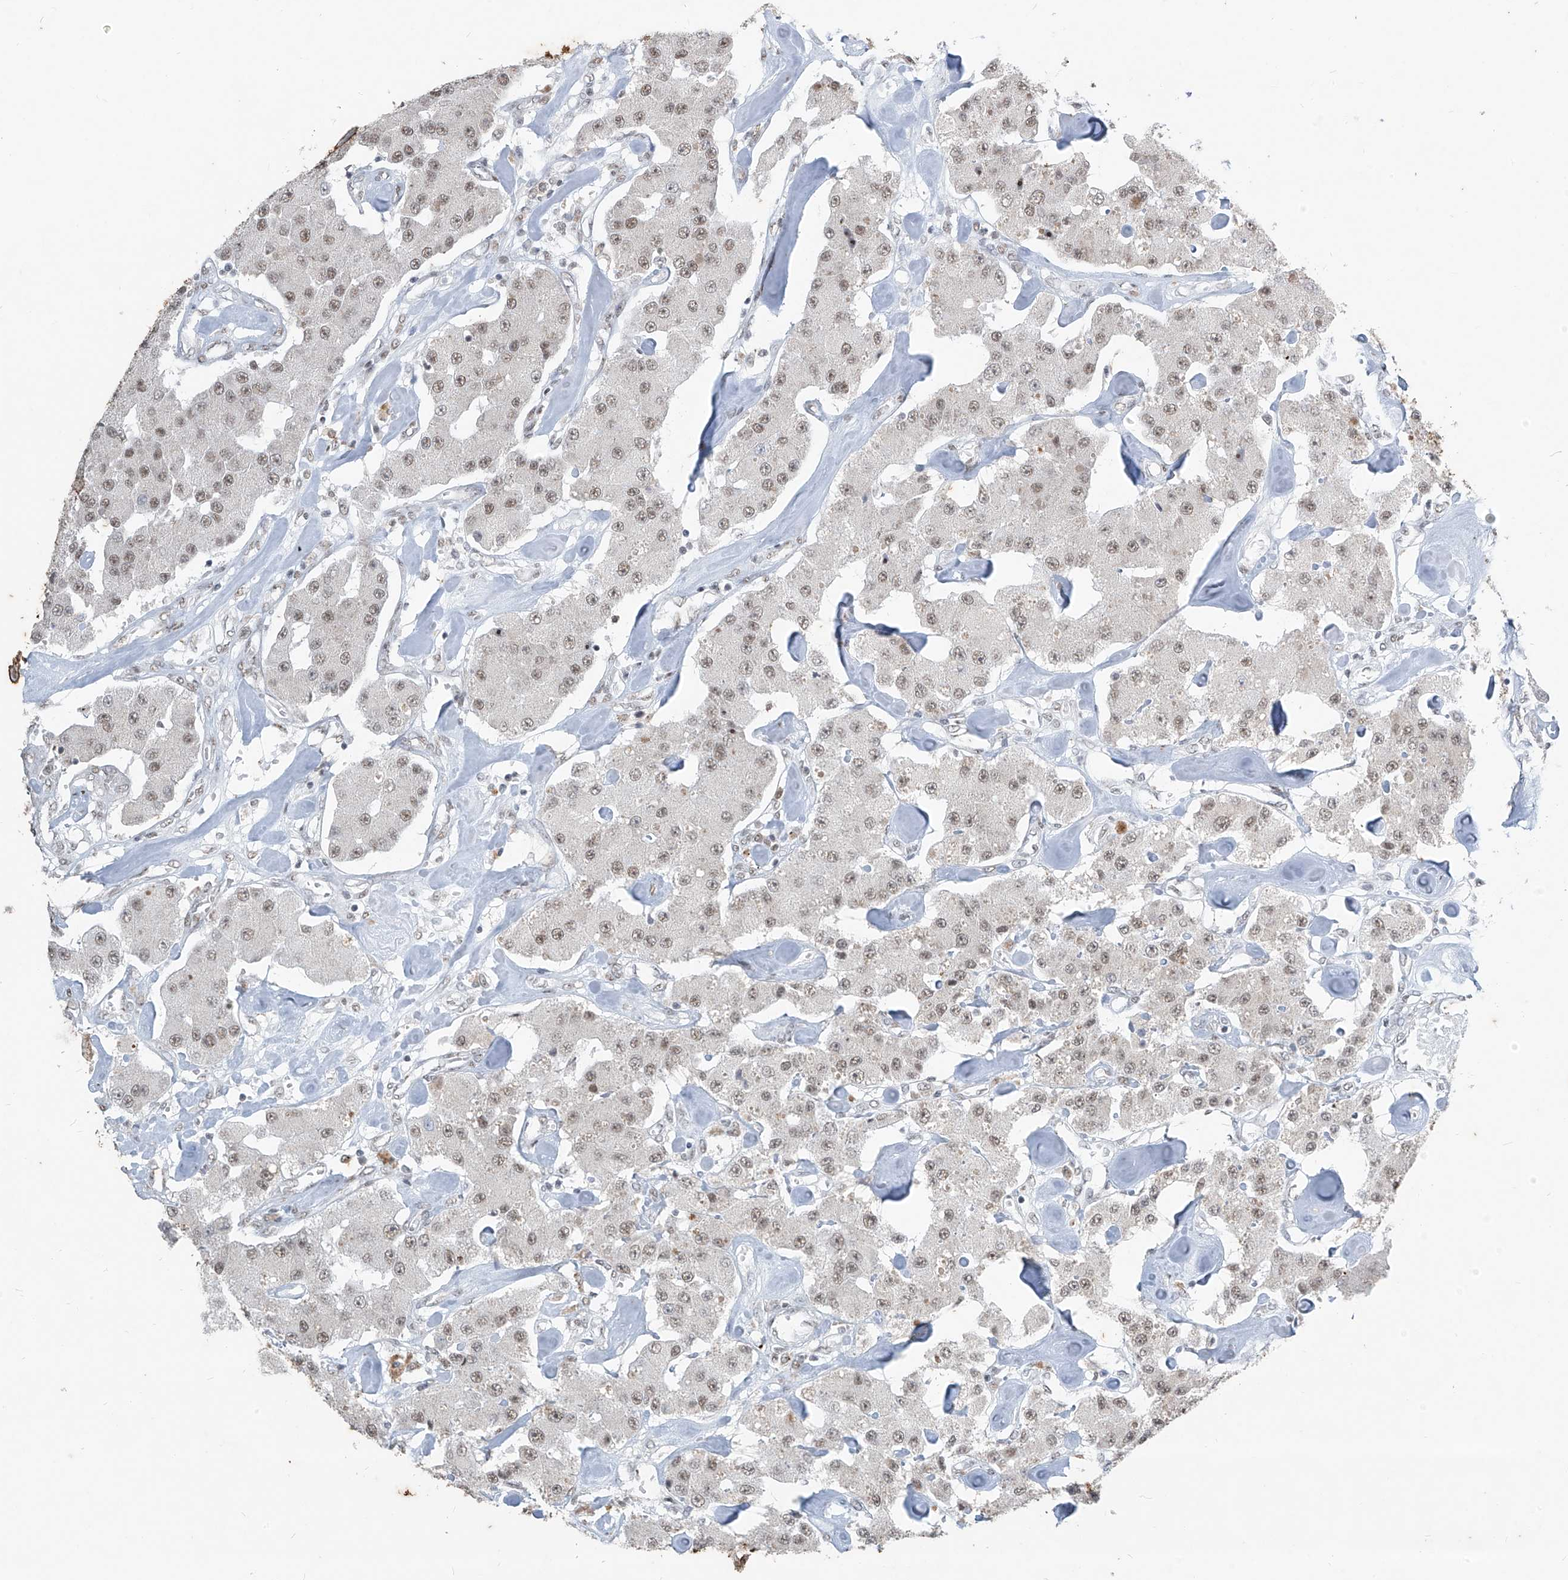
{"staining": {"intensity": "weak", "quantity": ">75%", "location": "nuclear"}, "tissue": "carcinoid", "cell_type": "Tumor cells", "image_type": "cancer", "snomed": [{"axis": "morphology", "description": "Carcinoid, malignant, NOS"}, {"axis": "topography", "description": "Pancreas"}], "caption": "Weak nuclear expression for a protein is identified in approximately >75% of tumor cells of carcinoid (malignant) using immunohistochemistry (IHC).", "gene": "TFEC", "patient": {"sex": "male", "age": 41}}